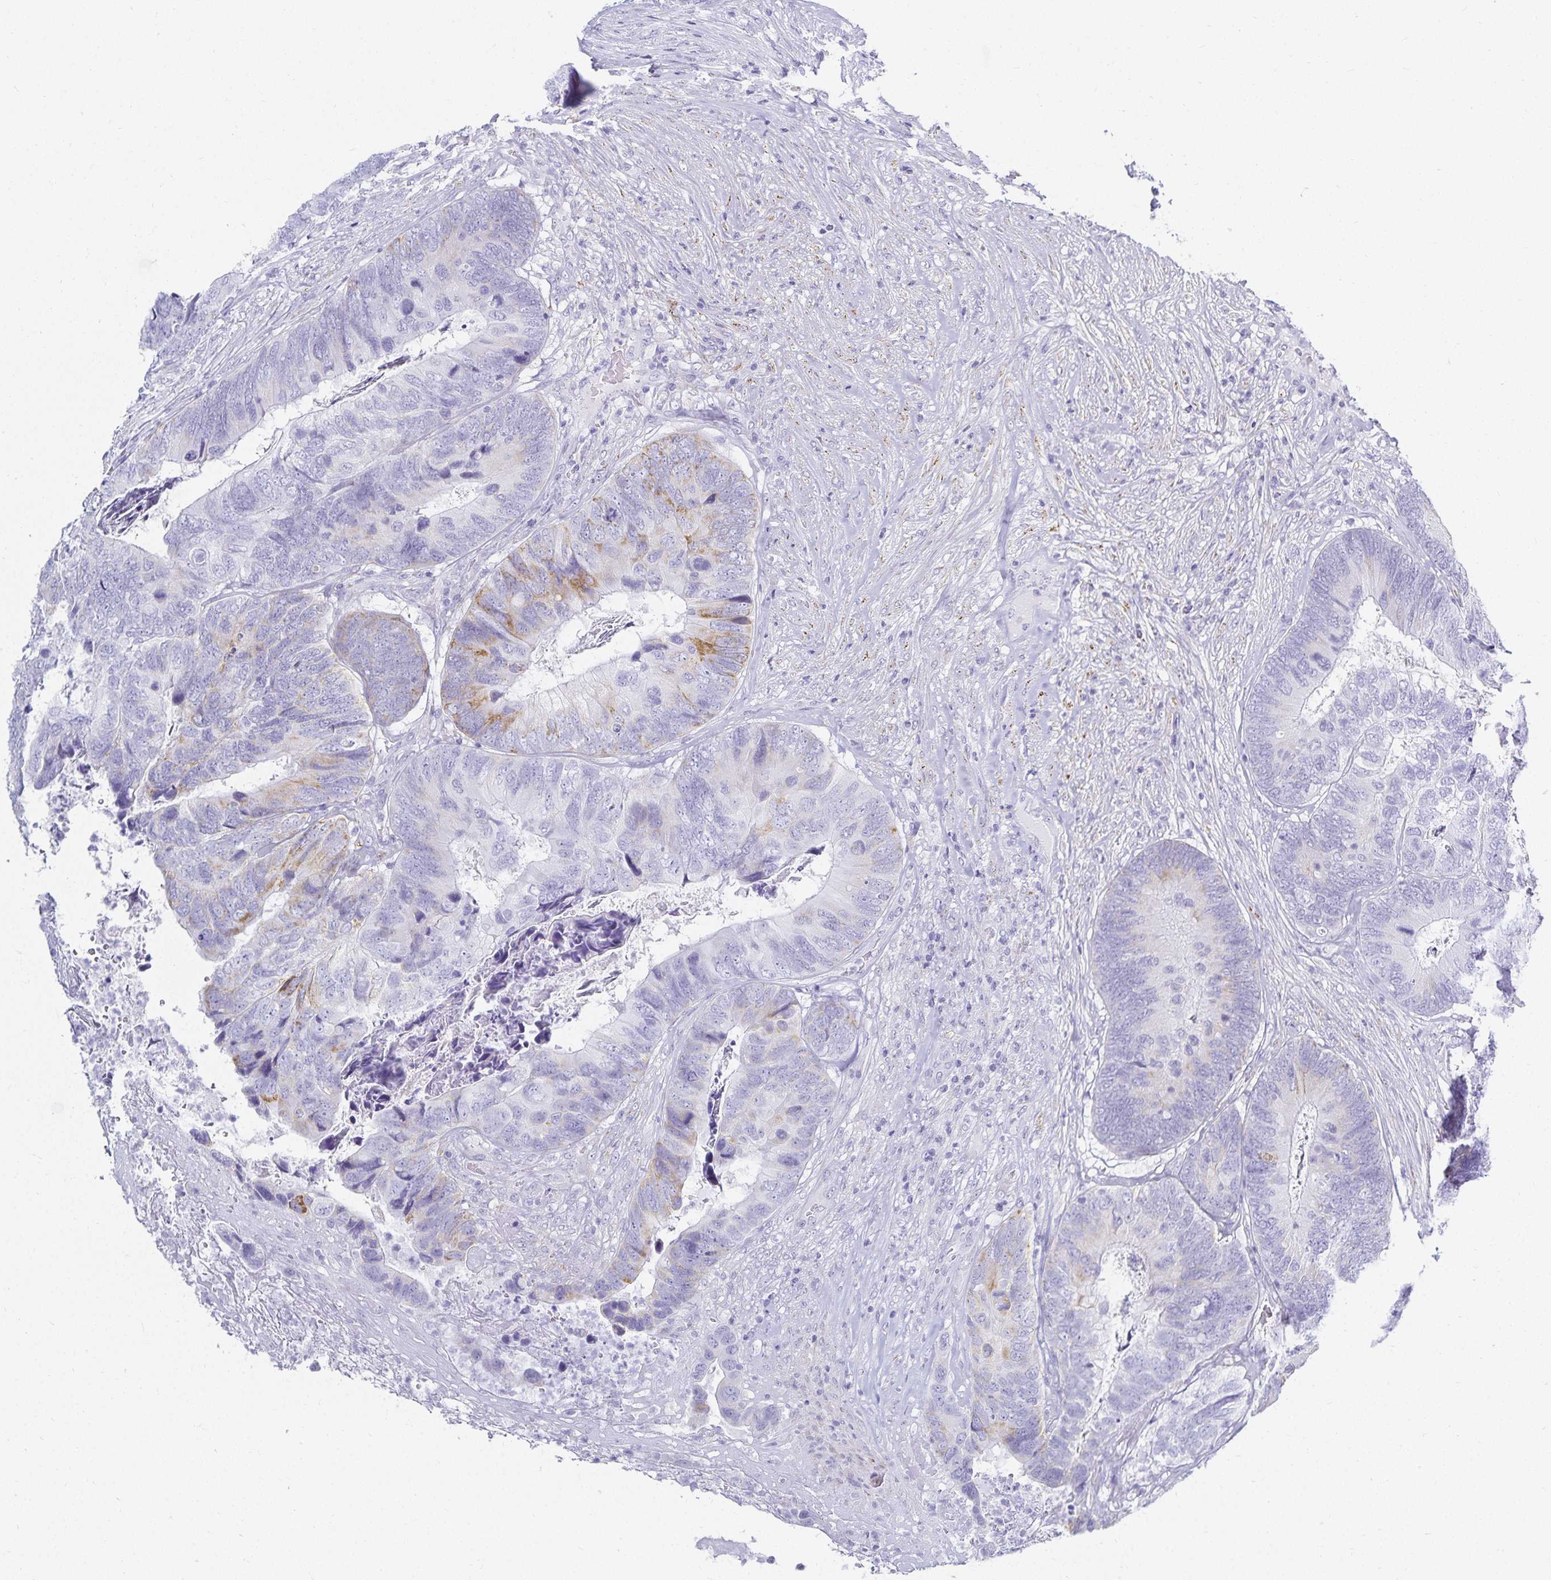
{"staining": {"intensity": "weak", "quantity": "<25%", "location": "cytoplasmic/membranous"}, "tissue": "colorectal cancer", "cell_type": "Tumor cells", "image_type": "cancer", "snomed": [{"axis": "morphology", "description": "Adenocarcinoma, NOS"}, {"axis": "topography", "description": "Colon"}], "caption": "The image exhibits no significant positivity in tumor cells of colorectal cancer. Nuclei are stained in blue.", "gene": "GP2", "patient": {"sex": "female", "age": 67}}